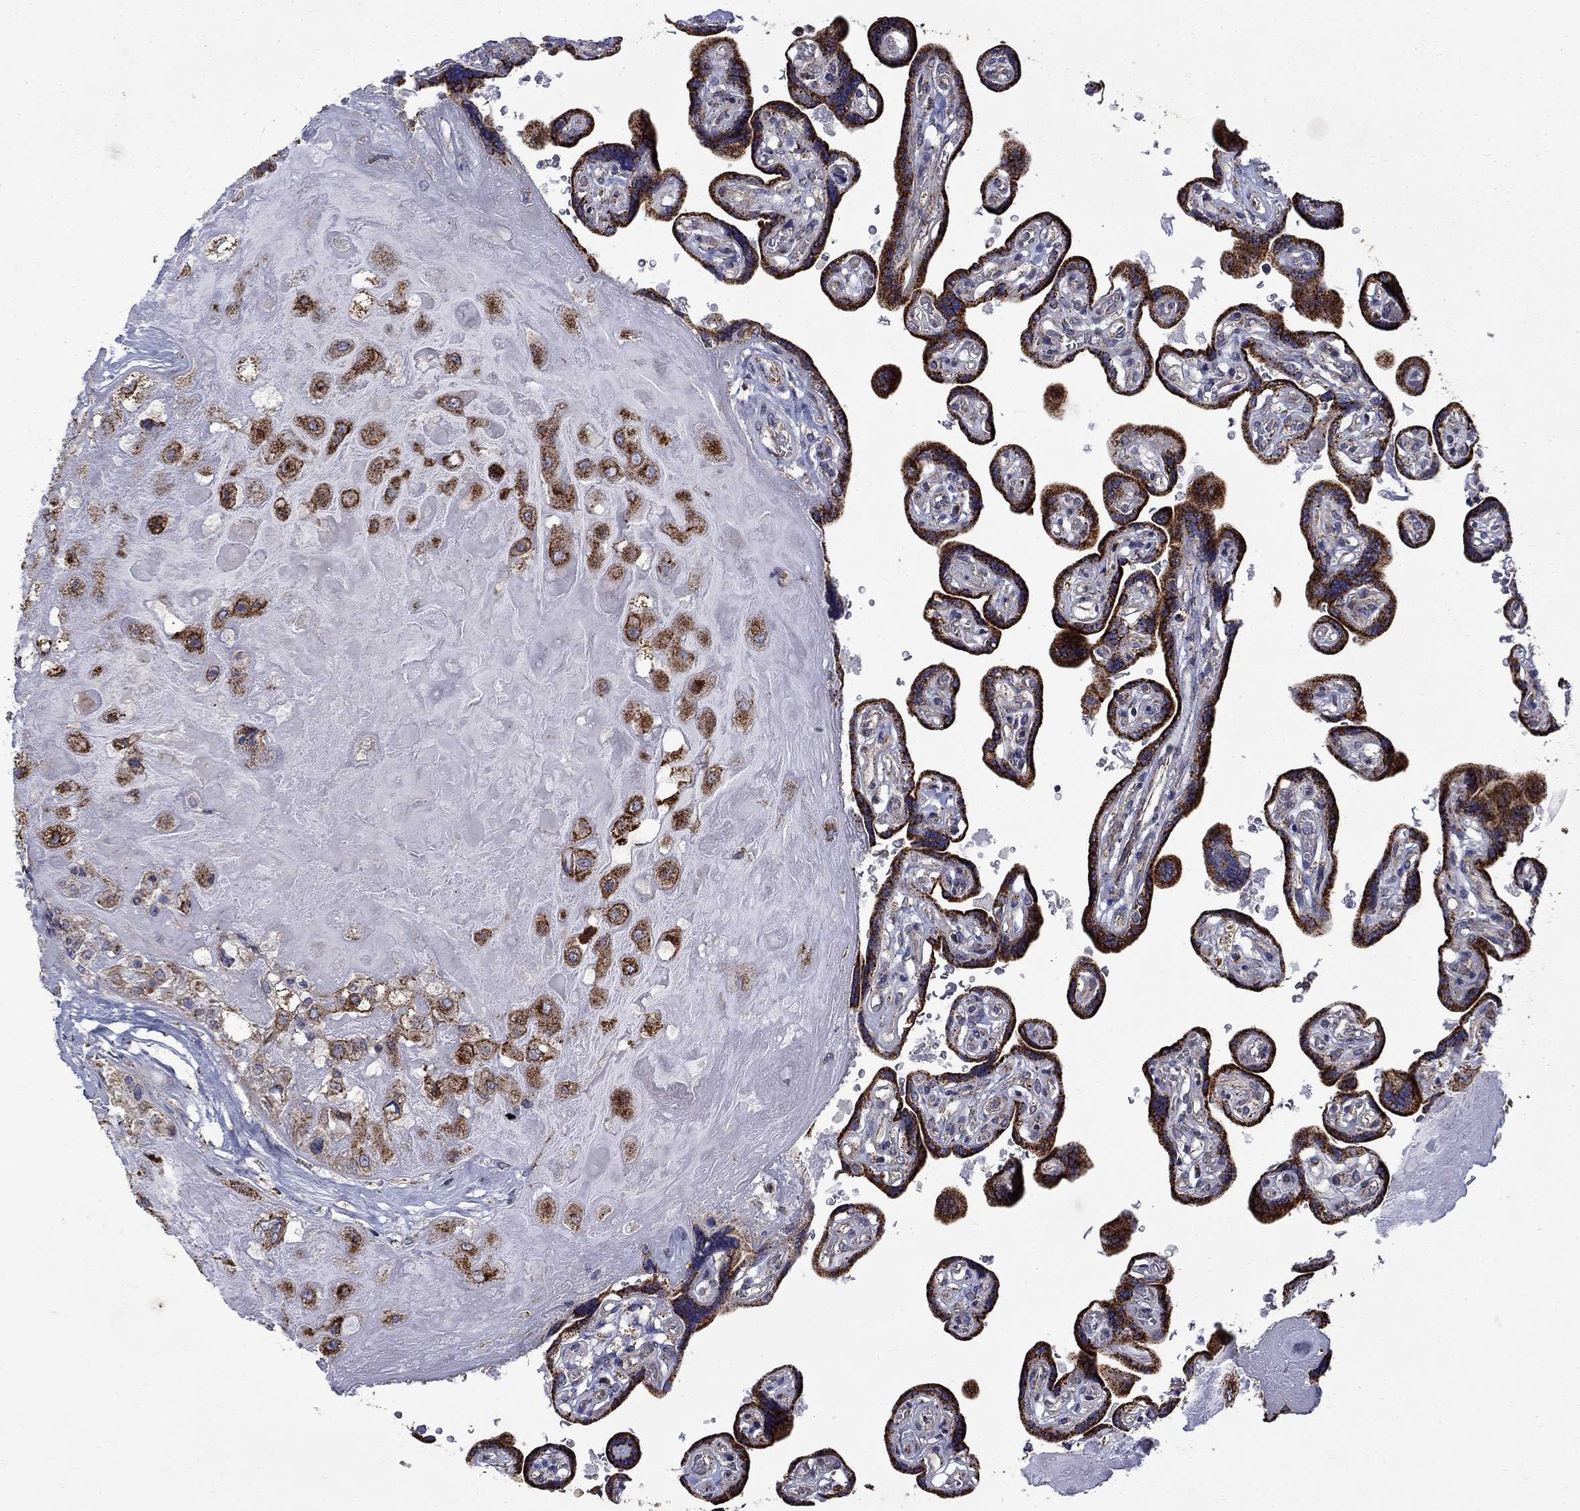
{"staining": {"intensity": "moderate", "quantity": ">75%", "location": "cytoplasmic/membranous,nuclear"}, "tissue": "placenta", "cell_type": "Decidual cells", "image_type": "normal", "snomed": [{"axis": "morphology", "description": "Normal tissue, NOS"}, {"axis": "topography", "description": "Placenta"}], "caption": "An immunohistochemistry histopathology image of normal tissue is shown. Protein staining in brown highlights moderate cytoplasmic/membranous,nuclear positivity in placenta within decidual cells.", "gene": "PCBP3", "patient": {"sex": "female", "age": 32}}